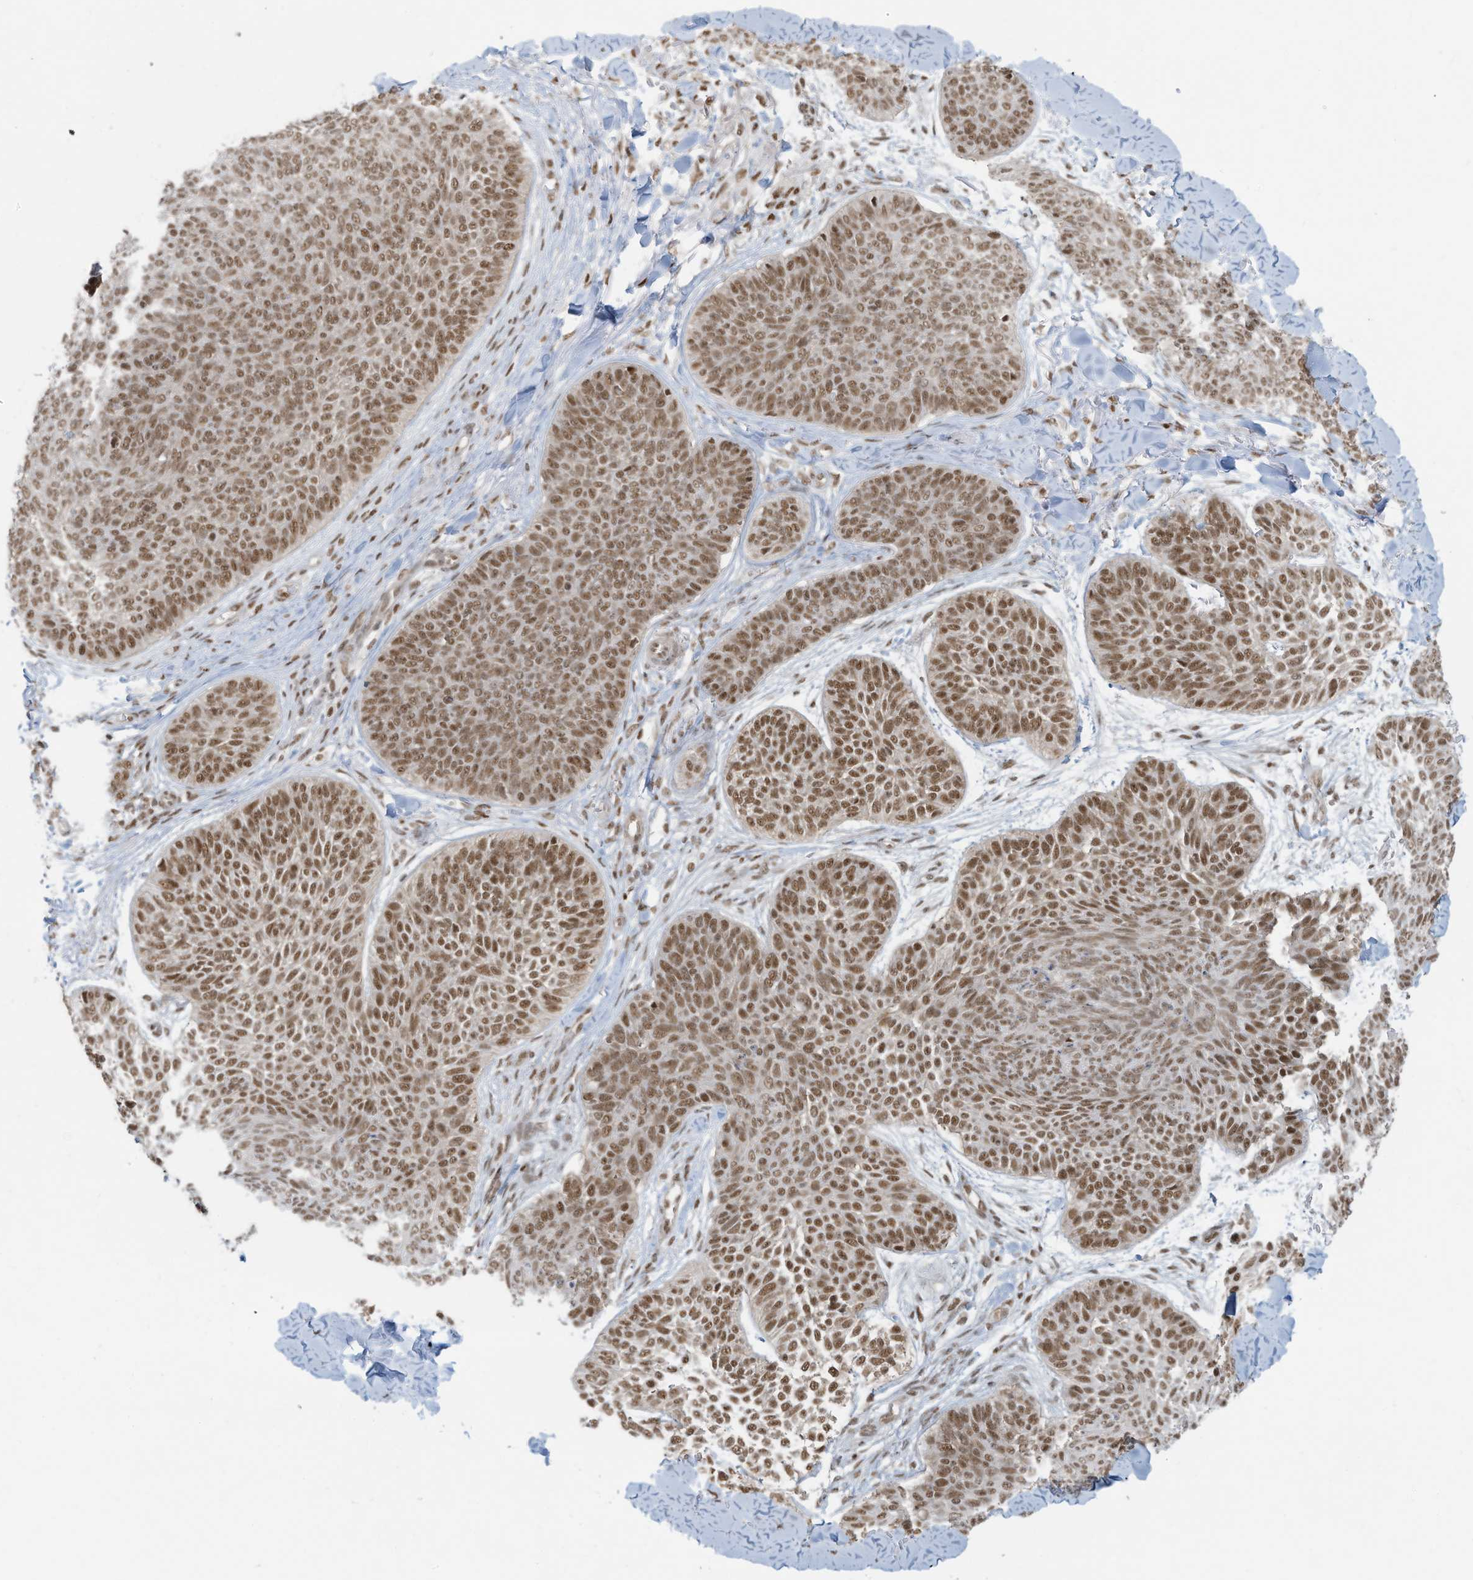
{"staining": {"intensity": "moderate", "quantity": ">75%", "location": "nuclear"}, "tissue": "skin cancer", "cell_type": "Tumor cells", "image_type": "cancer", "snomed": [{"axis": "morphology", "description": "Basal cell carcinoma"}, {"axis": "topography", "description": "Skin"}], "caption": "Immunohistochemical staining of skin basal cell carcinoma displays medium levels of moderate nuclear positivity in approximately >75% of tumor cells. The protein is shown in brown color, while the nuclei are stained blue.", "gene": "DBR1", "patient": {"sex": "male", "age": 85}}